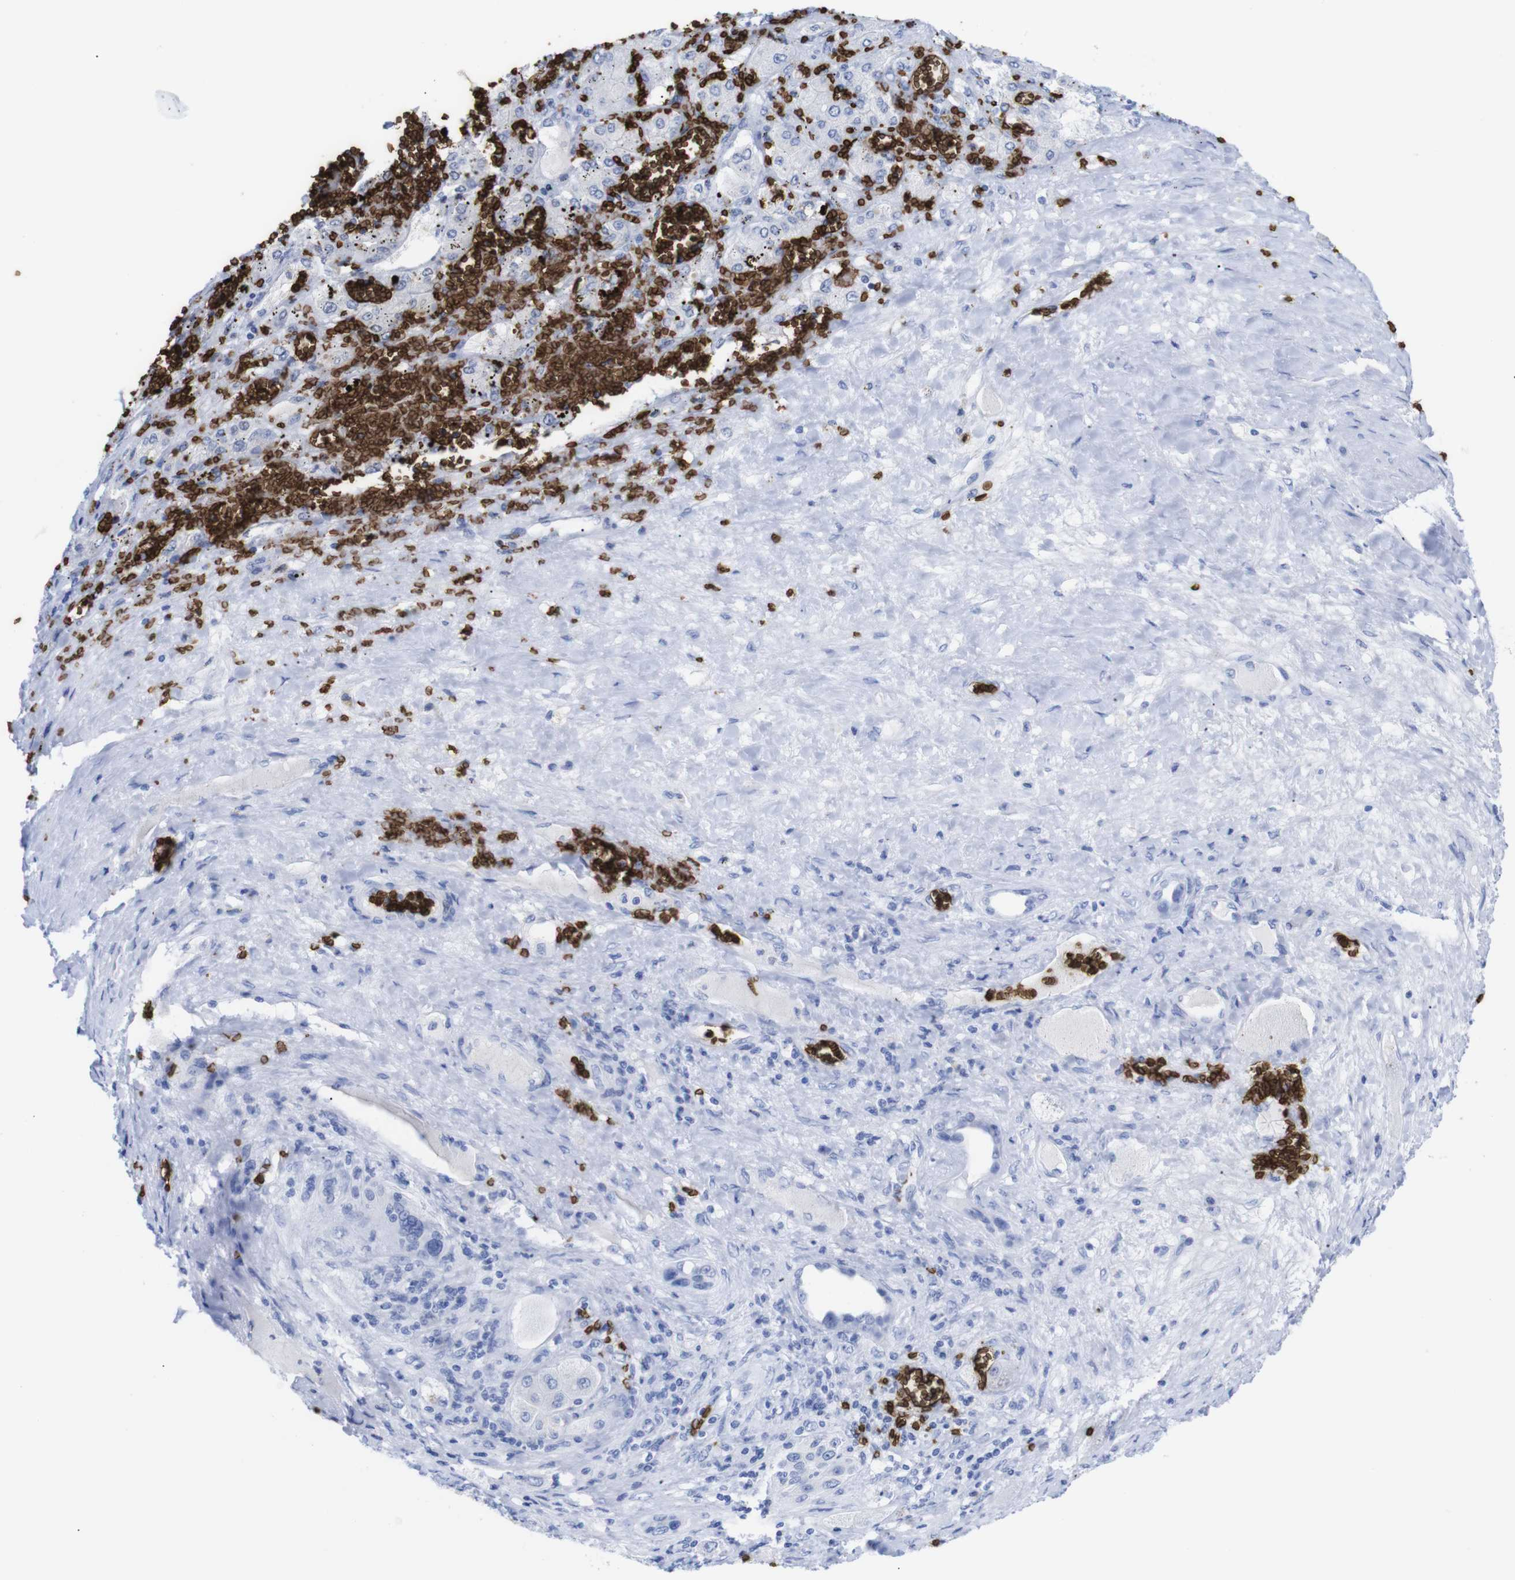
{"staining": {"intensity": "negative", "quantity": "none", "location": "none"}, "tissue": "liver cancer", "cell_type": "Tumor cells", "image_type": "cancer", "snomed": [{"axis": "morphology", "description": "Carcinoma, Hepatocellular, NOS"}, {"axis": "topography", "description": "Liver"}], "caption": "This is a micrograph of immunohistochemistry (IHC) staining of hepatocellular carcinoma (liver), which shows no positivity in tumor cells.", "gene": "S1PR2", "patient": {"sex": "female", "age": 73}}